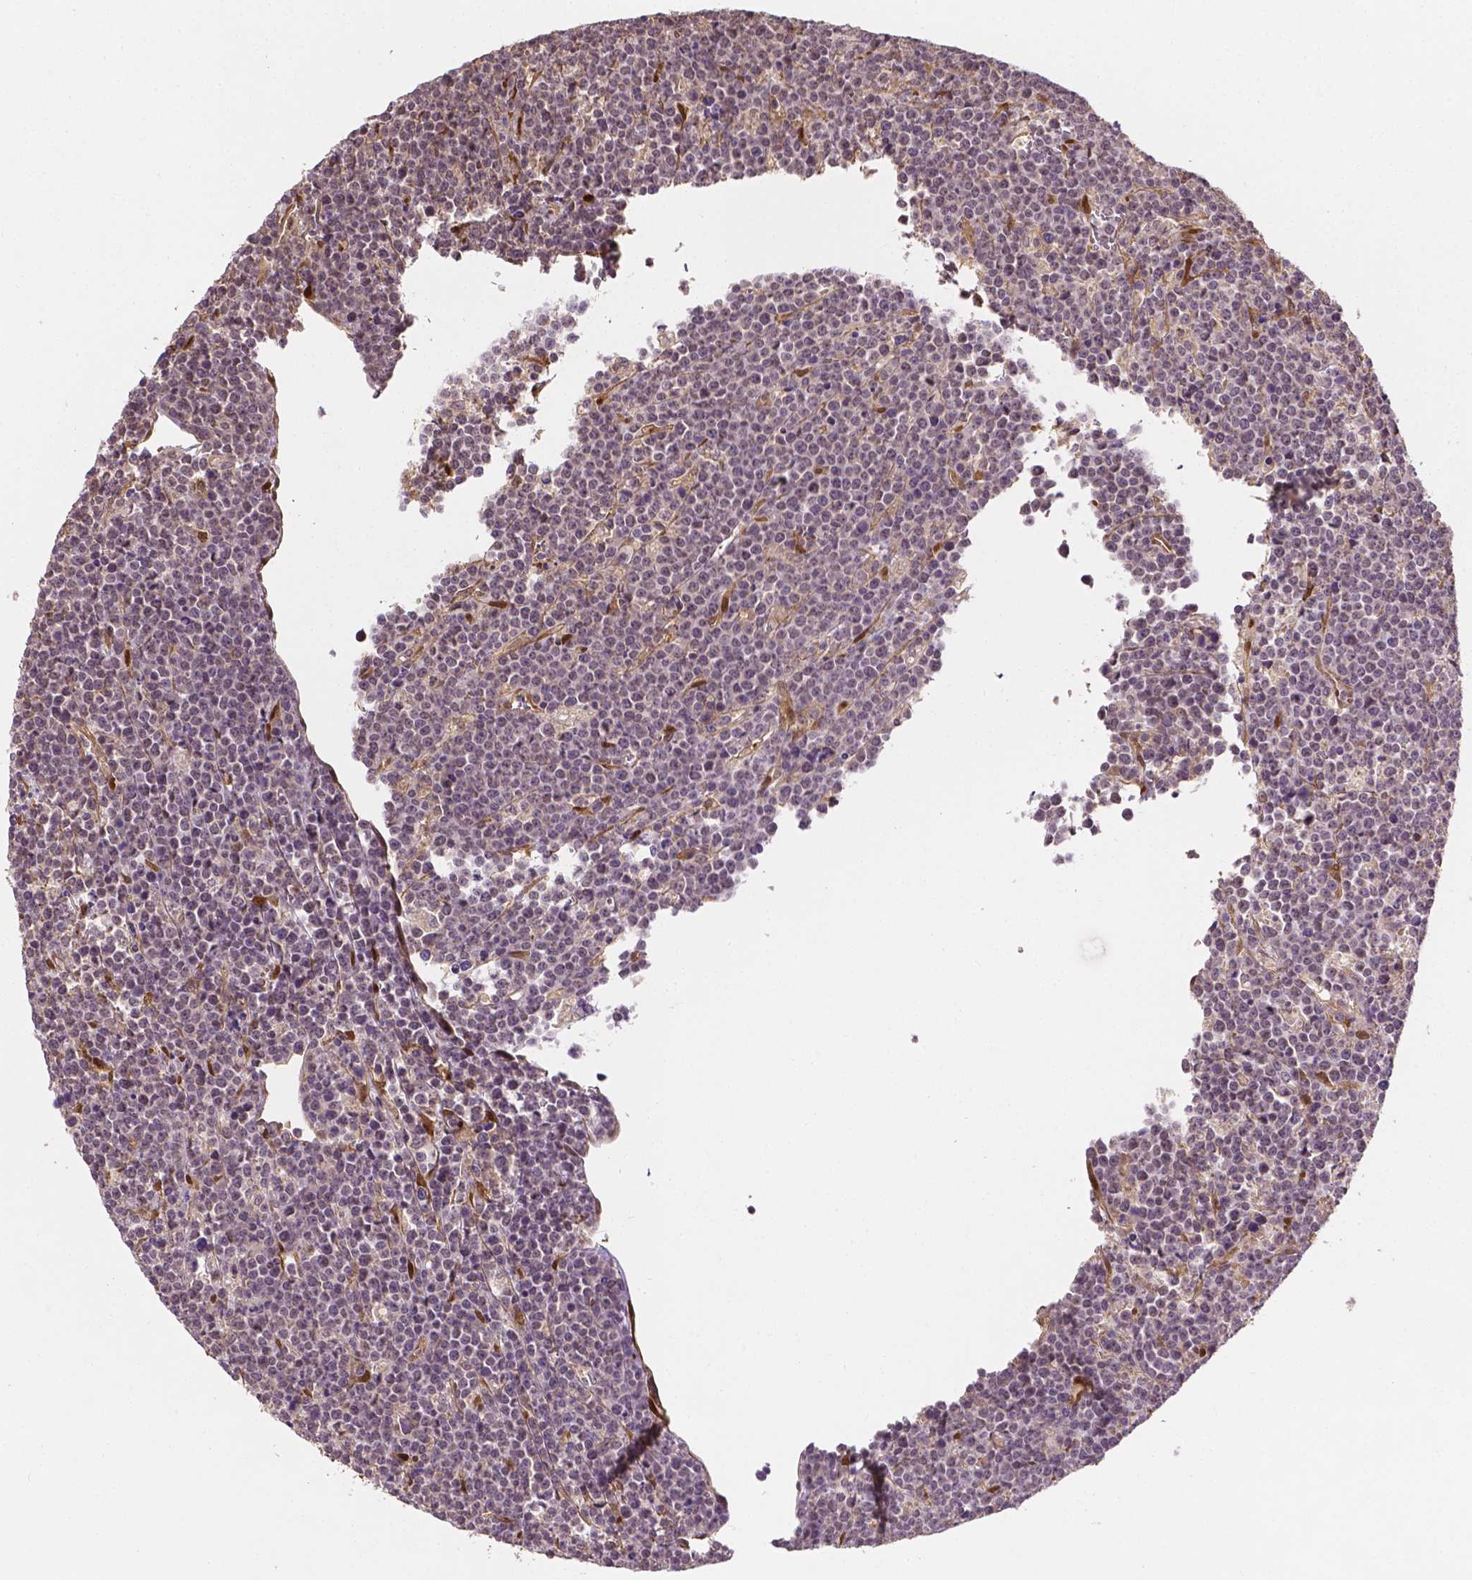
{"staining": {"intensity": "negative", "quantity": "none", "location": "none"}, "tissue": "lymphoma", "cell_type": "Tumor cells", "image_type": "cancer", "snomed": [{"axis": "morphology", "description": "Malignant lymphoma, non-Hodgkin's type, High grade"}, {"axis": "topography", "description": "Ovary"}], "caption": "This is an immunohistochemistry (IHC) micrograph of lymphoma. There is no staining in tumor cells.", "gene": "YAP1", "patient": {"sex": "female", "age": 56}}